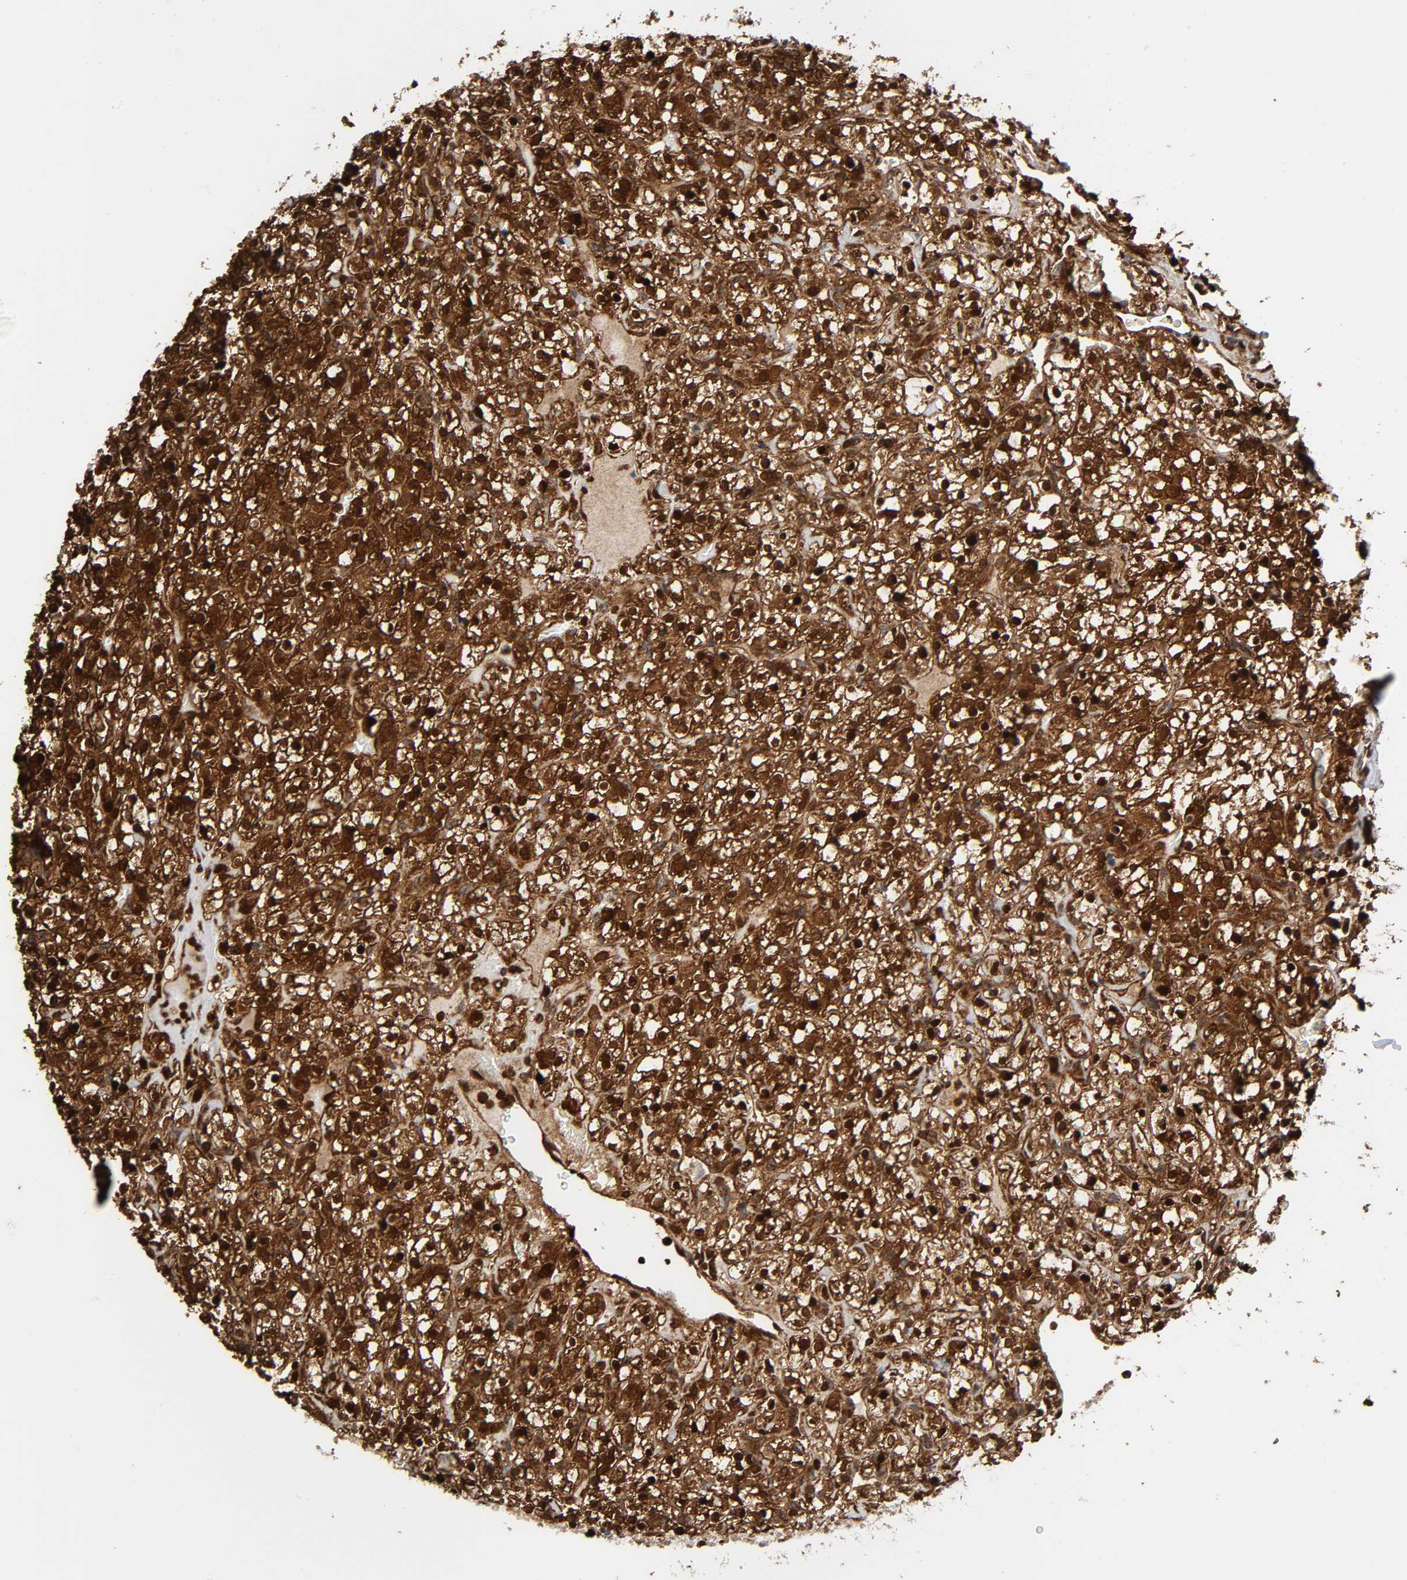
{"staining": {"intensity": "strong", "quantity": ">75%", "location": "cytoplasmic/membranous,nuclear"}, "tissue": "renal cancer", "cell_type": "Tumor cells", "image_type": "cancer", "snomed": [{"axis": "morphology", "description": "Normal tissue, NOS"}, {"axis": "morphology", "description": "Adenocarcinoma, NOS"}, {"axis": "topography", "description": "Kidney"}], "caption": "Strong cytoplasmic/membranous and nuclear positivity is present in approximately >75% of tumor cells in renal adenocarcinoma. (IHC, brightfield microscopy, high magnification).", "gene": "MAPK1", "patient": {"sex": "female", "age": 72}}